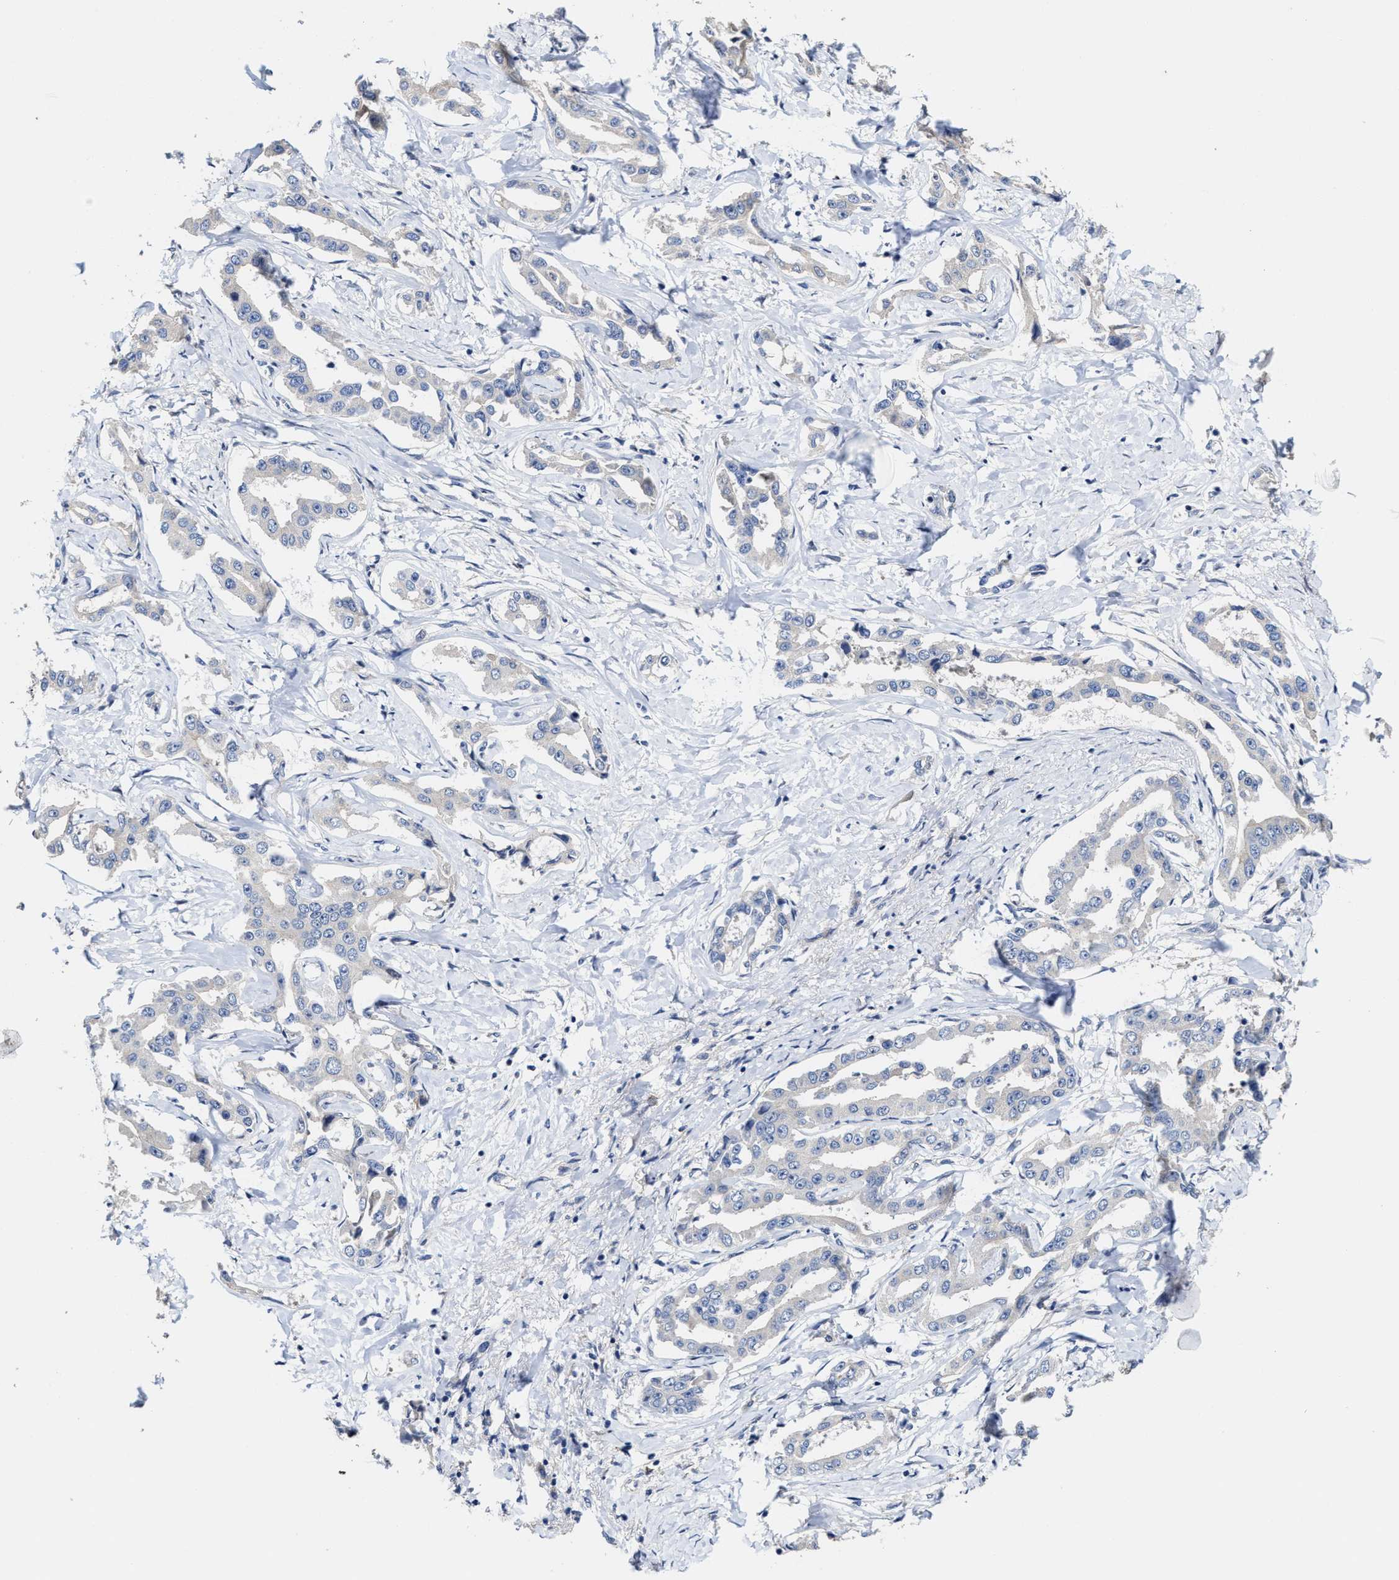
{"staining": {"intensity": "negative", "quantity": "none", "location": "none"}, "tissue": "liver cancer", "cell_type": "Tumor cells", "image_type": "cancer", "snomed": [{"axis": "morphology", "description": "Cholangiocarcinoma"}, {"axis": "topography", "description": "Liver"}], "caption": "The histopathology image reveals no significant expression in tumor cells of cholangiocarcinoma (liver).", "gene": "TRAF6", "patient": {"sex": "male", "age": 59}}